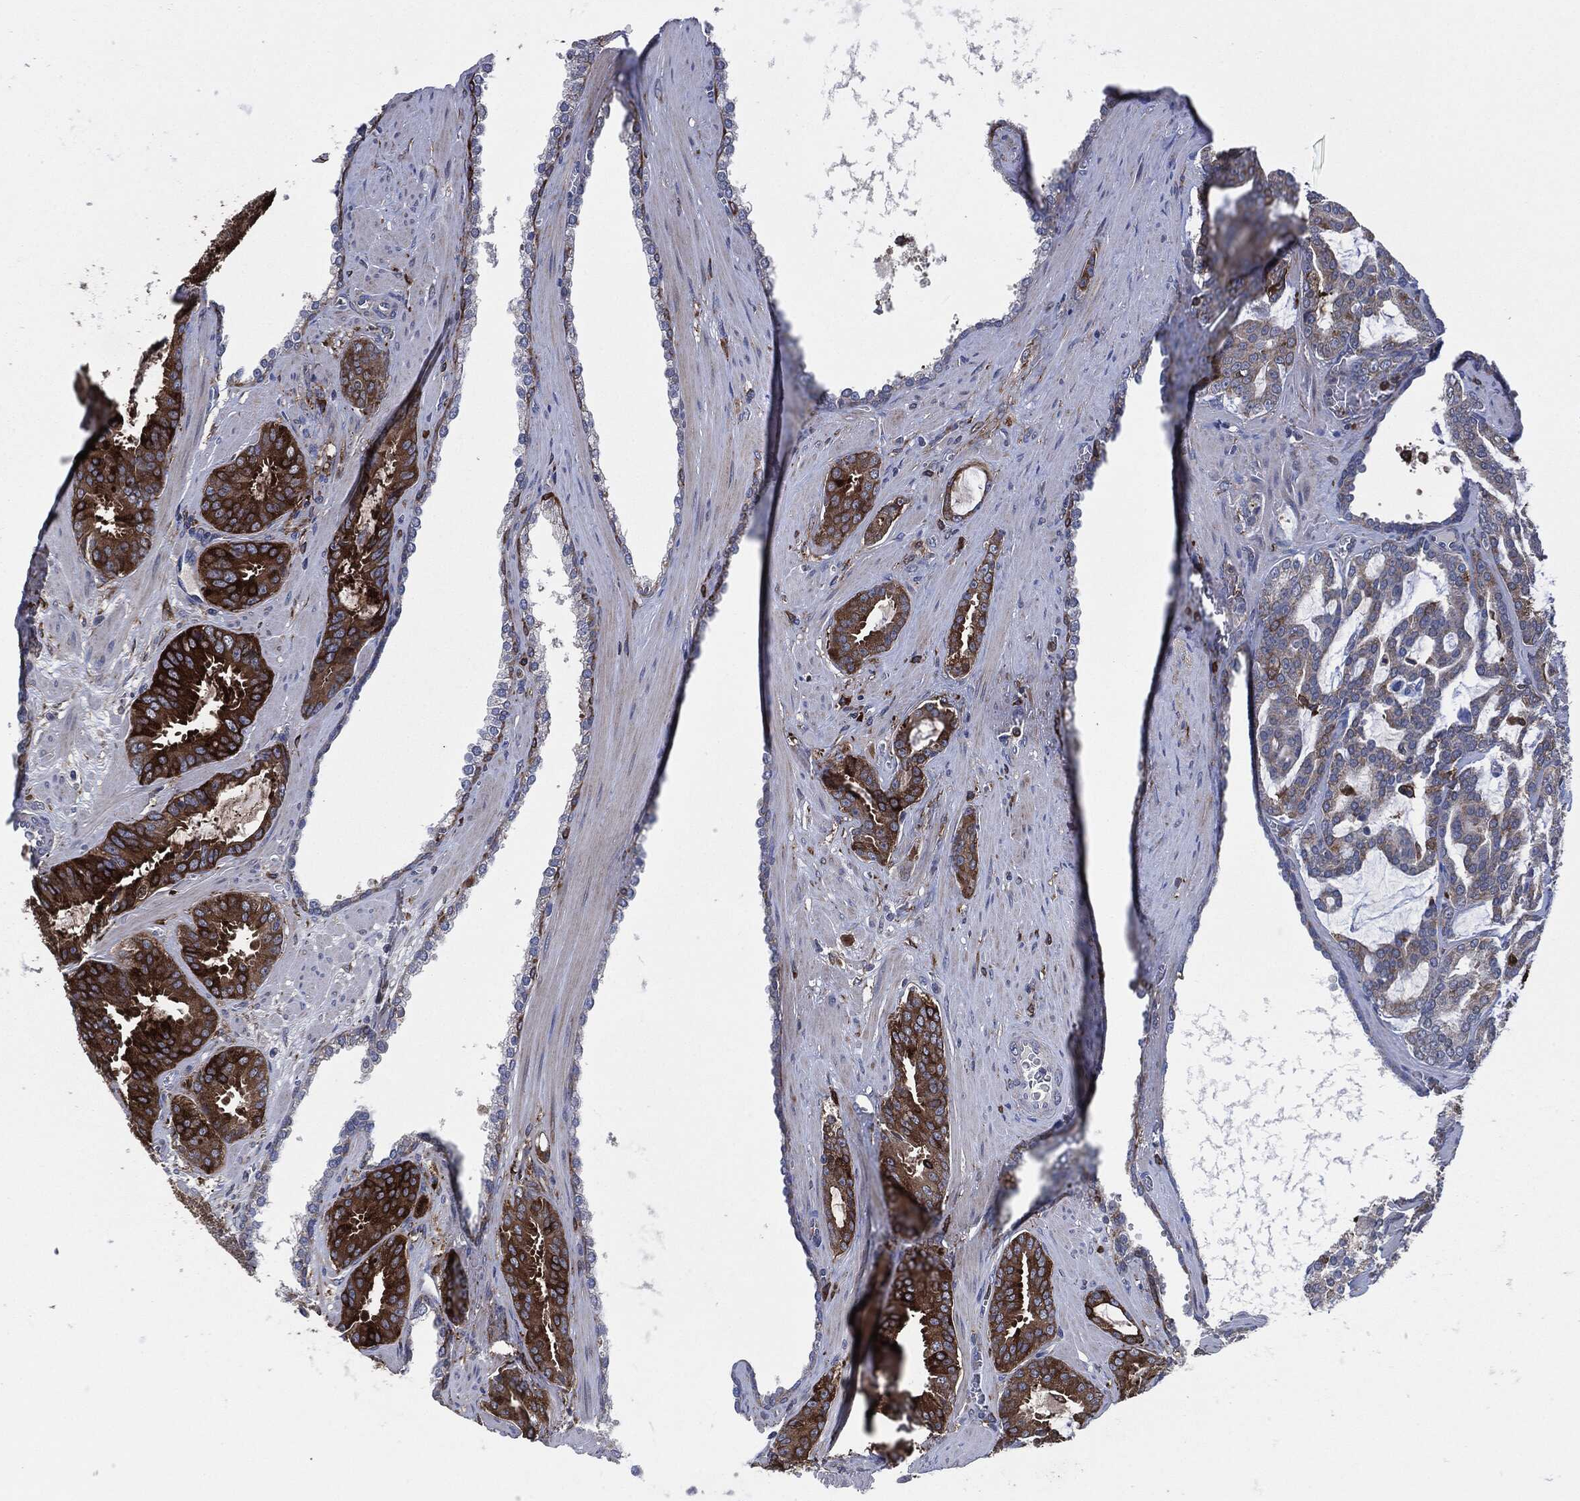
{"staining": {"intensity": "strong", "quantity": "25%-75%", "location": "cytoplasmic/membranous"}, "tissue": "prostate cancer", "cell_type": "Tumor cells", "image_type": "cancer", "snomed": [{"axis": "morphology", "description": "Adenocarcinoma, NOS"}, {"axis": "topography", "description": "Prostate"}], "caption": "A micrograph of human prostate cancer stained for a protein displays strong cytoplasmic/membranous brown staining in tumor cells.", "gene": "TMEM11", "patient": {"sex": "male", "age": 67}}